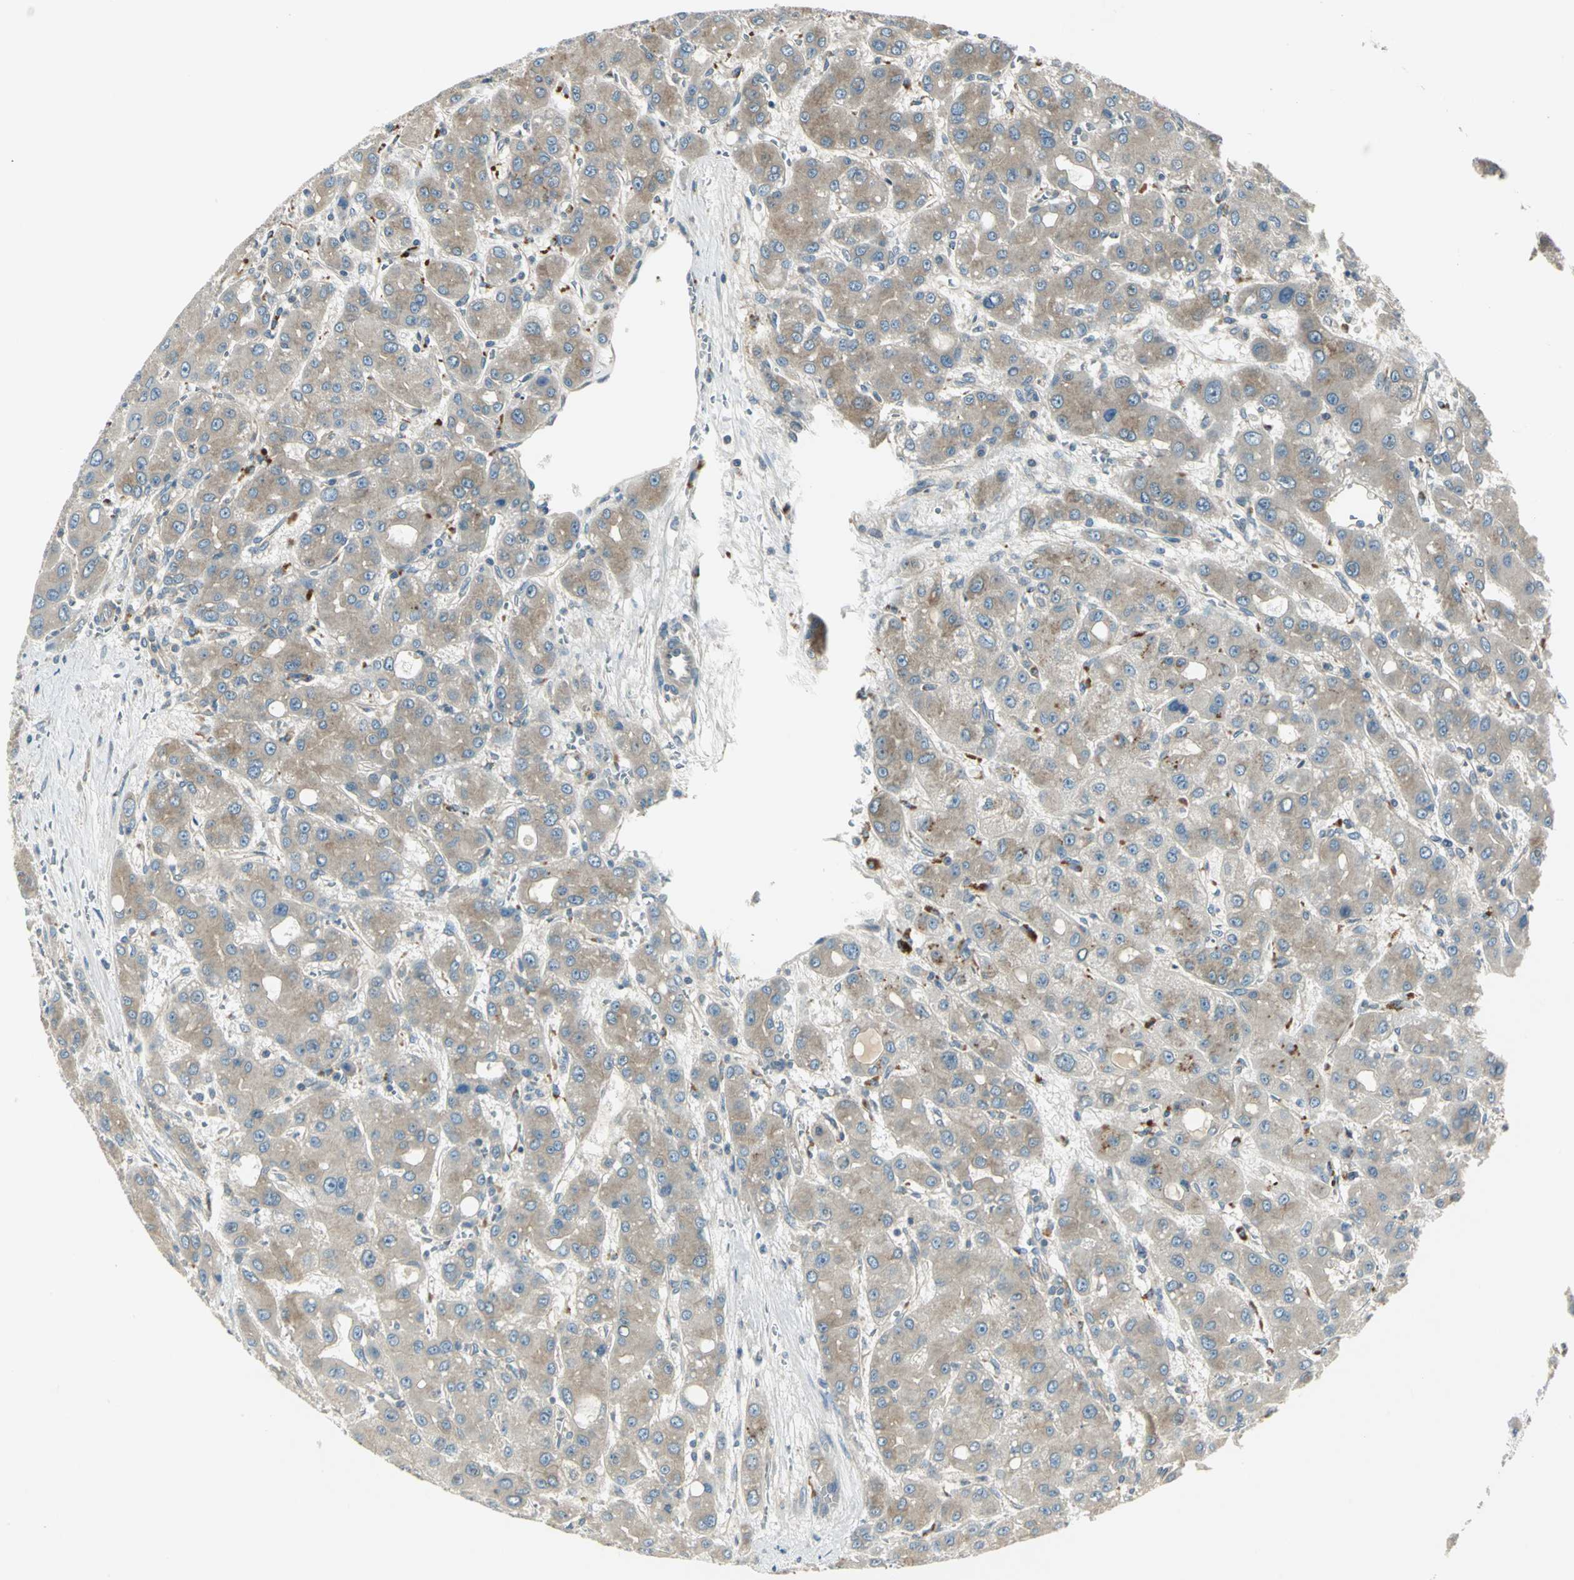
{"staining": {"intensity": "weak", "quantity": ">75%", "location": "cytoplasmic/membranous"}, "tissue": "liver cancer", "cell_type": "Tumor cells", "image_type": "cancer", "snomed": [{"axis": "morphology", "description": "Carcinoma, Hepatocellular, NOS"}, {"axis": "topography", "description": "Liver"}], "caption": "DAB (3,3'-diaminobenzidine) immunohistochemical staining of human hepatocellular carcinoma (liver) shows weak cytoplasmic/membranous protein staining in approximately >75% of tumor cells. The staining is performed using DAB (3,3'-diaminobenzidine) brown chromogen to label protein expression. The nuclei are counter-stained blue using hematoxylin.", "gene": "PRKAA1", "patient": {"sex": "male", "age": 55}}